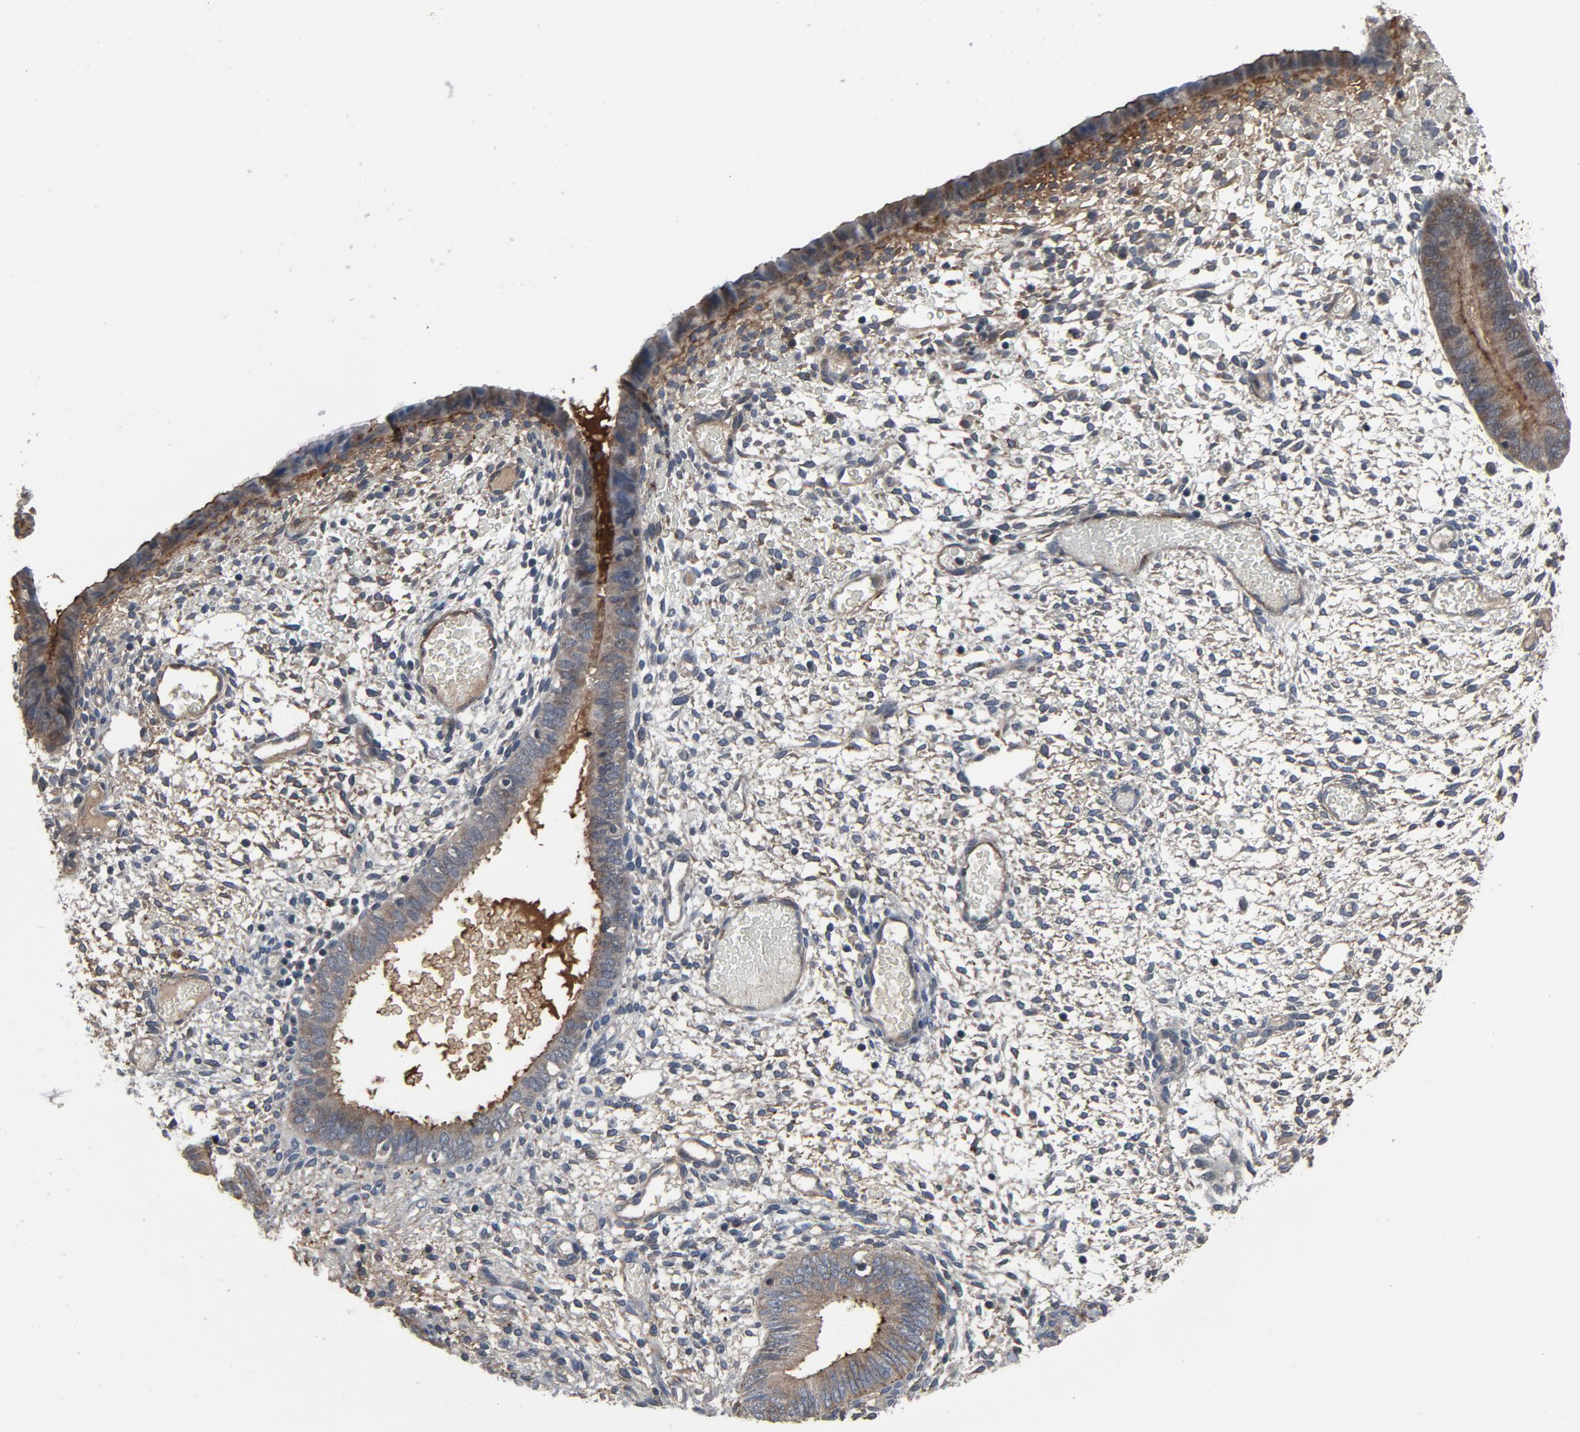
{"staining": {"intensity": "negative", "quantity": "none", "location": "none"}, "tissue": "endometrium", "cell_type": "Cells in endometrial stroma", "image_type": "normal", "snomed": [{"axis": "morphology", "description": "Normal tissue, NOS"}, {"axis": "topography", "description": "Endometrium"}], "caption": "DAB (3,3'-diaminobenzidine) immunohistochemical staining of normal human endometrium demonstrates no significant staining in cells in endometrial stroma.", "gene": "PDZD4", "patient": {"sex": "female", "age": 42}}